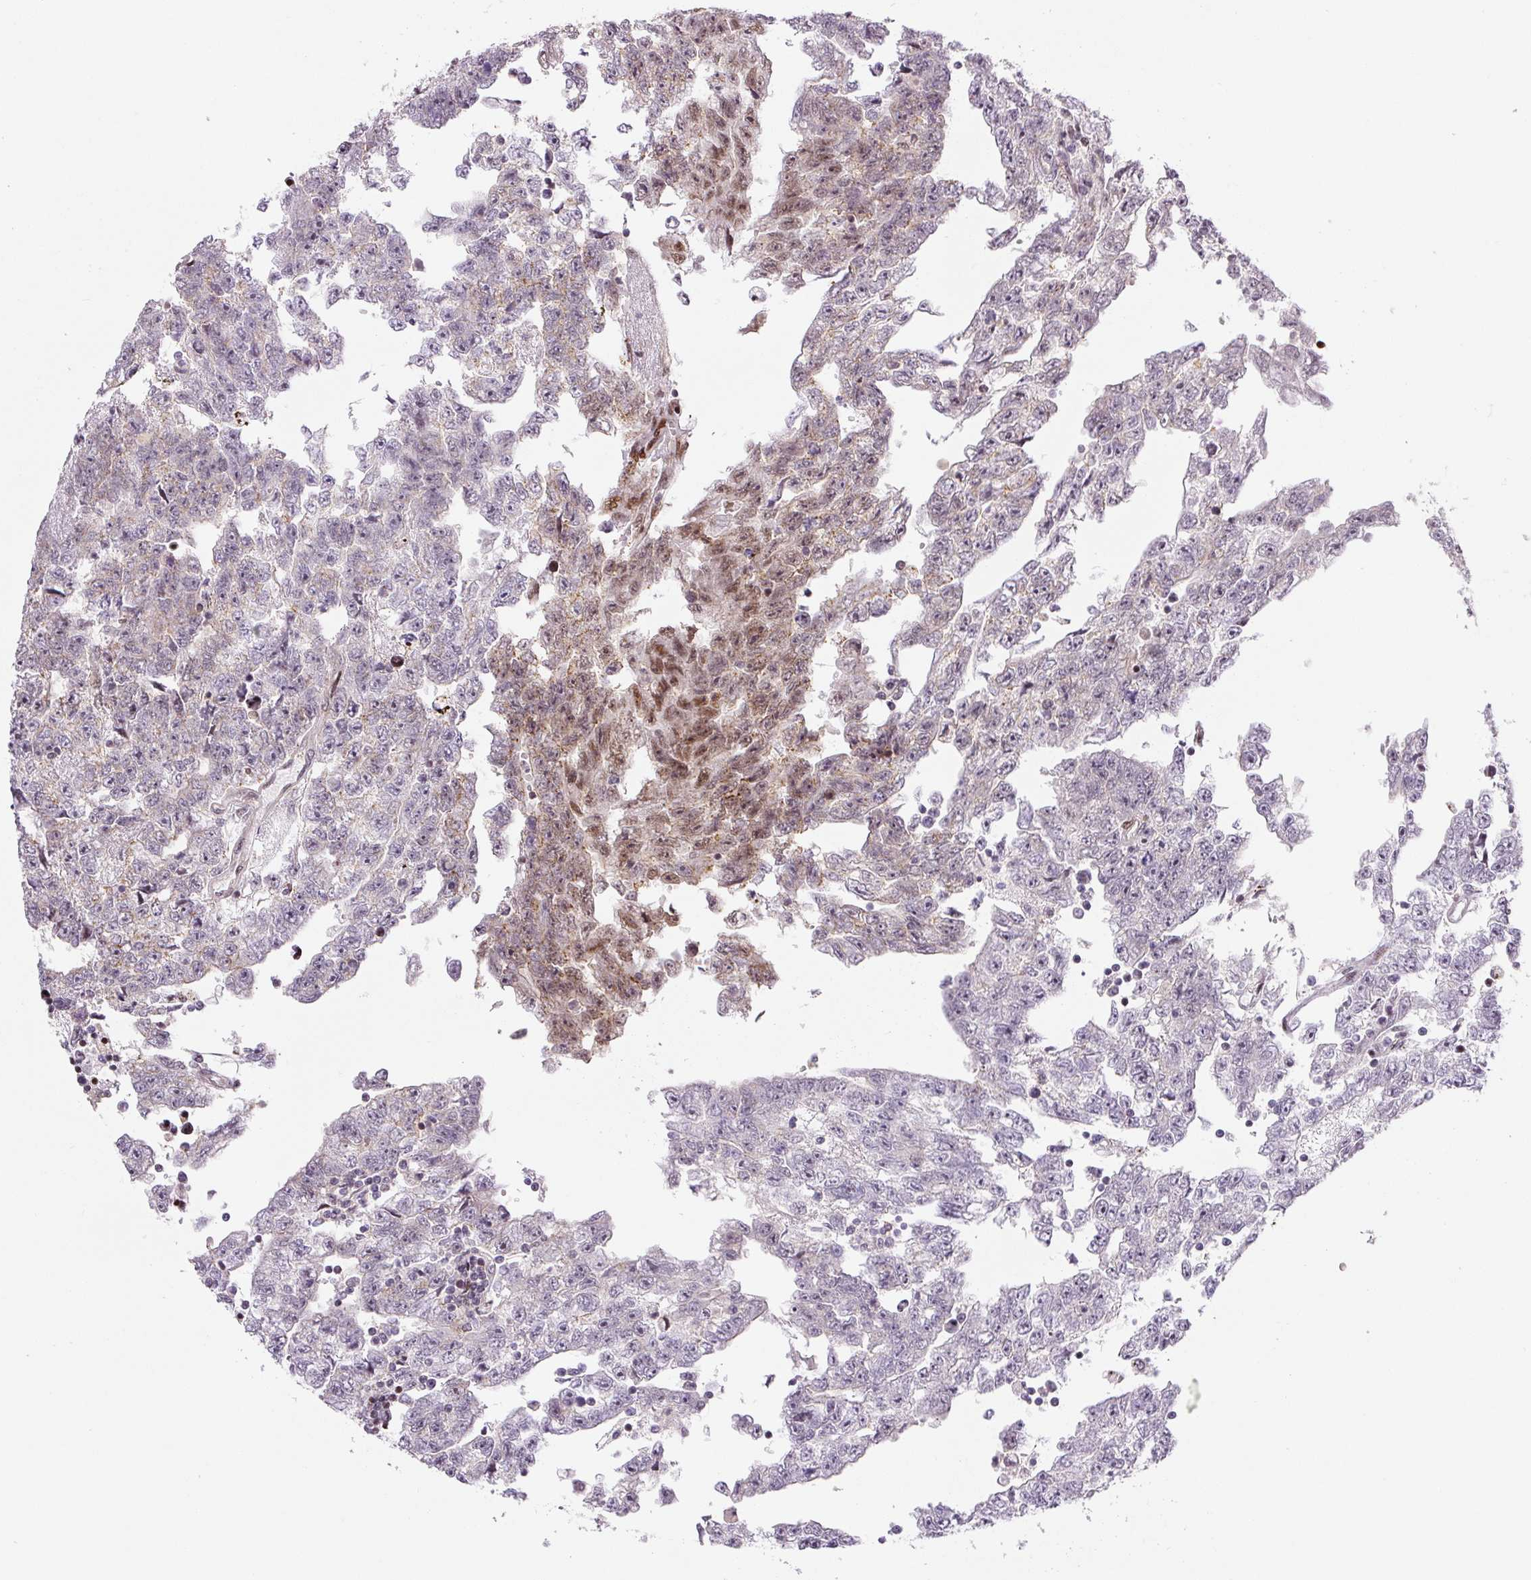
{"staining": {"intensity": "moderate", "quantity": "<25%", "location": "nuclear"}, "tissue": "testis cancer", "cell_type": "Tumor cells", "image_type": "cancer", "snomed": [{"axis": "morphology", "description": "Carcinoma, Embryonal, NOS"}, {"axis": "topography", "description": "Testis"}], "caption": "Testis embryonal carcinoma stained with DAB IHC exhibits low levels of moderate nuclear positivity in about <25% of tumor cells. (DAB IHC, brown staining for protein, blue staining for nuclei).", "gene": "PYDC2", "patient": {"sex": "male", "age": 25}}